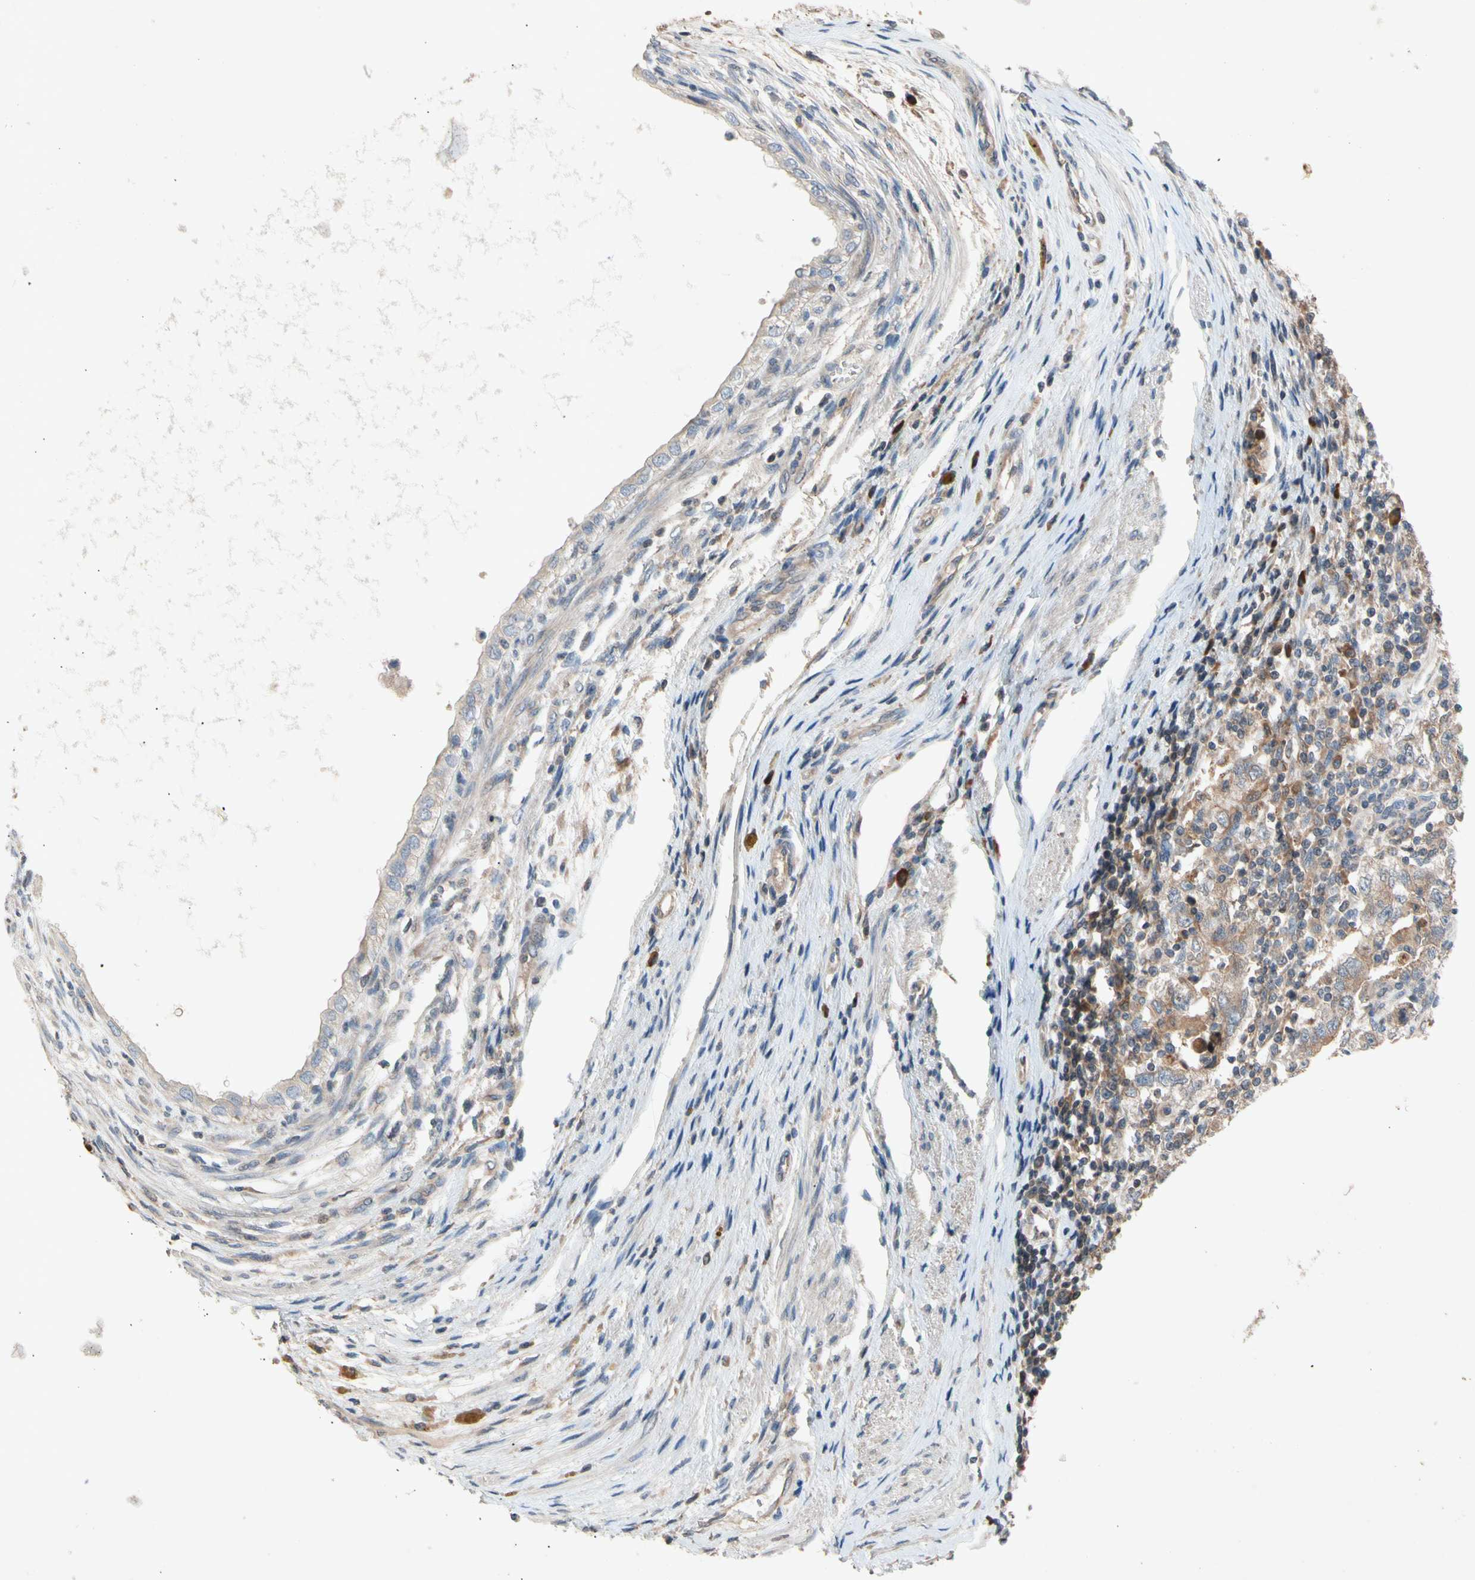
{"staining": {"intensity": "moderate", "quantity": ">75%", "location": "cytoplasmic/membranous"}, "tissue": "testis cancer", "cell_type": "Tumor cells", "image_type": "cancer", "snomed": [{"axis": "morphology", "description": "Carcinoma, Embryonal, NOS"}, {"axis": "topography", "description": "Testis"}], "caption": "This is an image of immunohistochemistry staining of testis embryonal carcinoma, which shows moderate positivity in the cytoplasmic/membranous of tumor cells.", "gene": "PRDX4", "patient": {"sex": "male", "age": 26}}